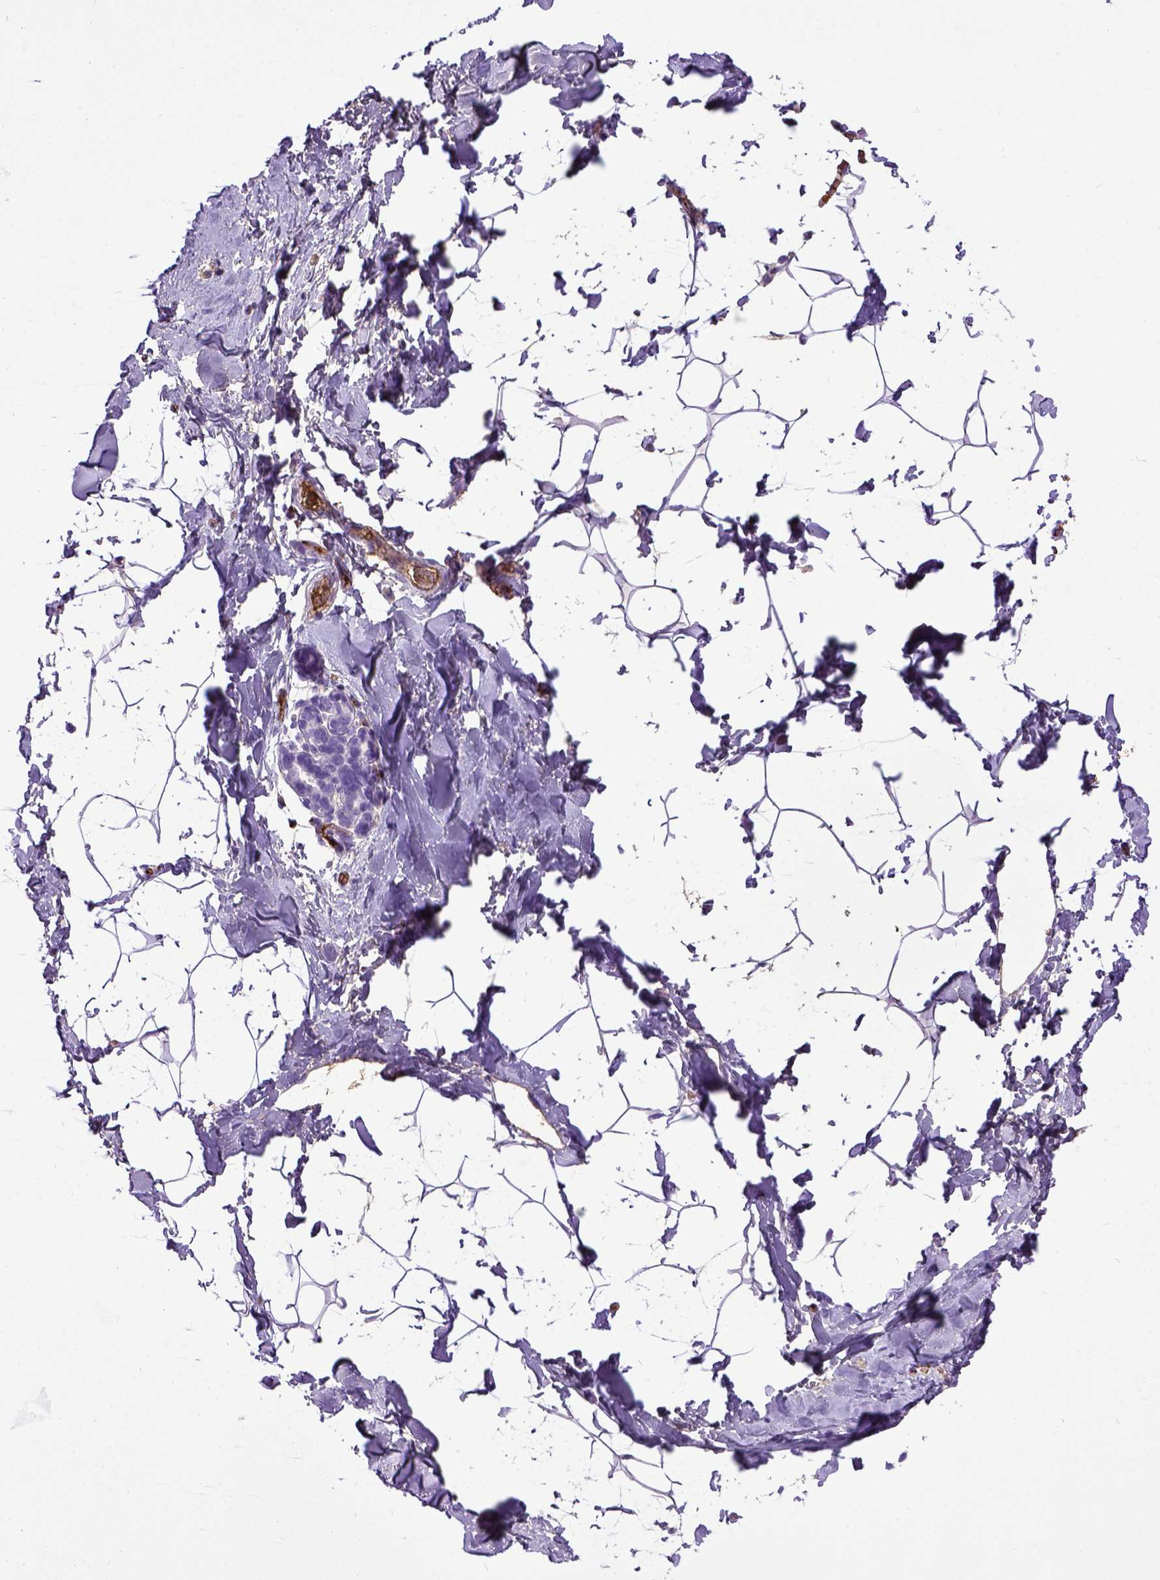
{"staining": {"intensity": "negative", "quantity": "none", "location": "none"}, "tissue": "breast", "cell_type": "Adipocytes", "image_type": "normal", "snomed": [{"axis": "morphology", "description": "Normal tissue, NOS"}, {"axis": "topography", "description": "Breast"}], "caption": "Normal breast was stained to show a protein in brown. There is no significant positivity in adipocytes.", "gene": "ADAMTS8", "patient": {"sex": "female", "age": 32}}